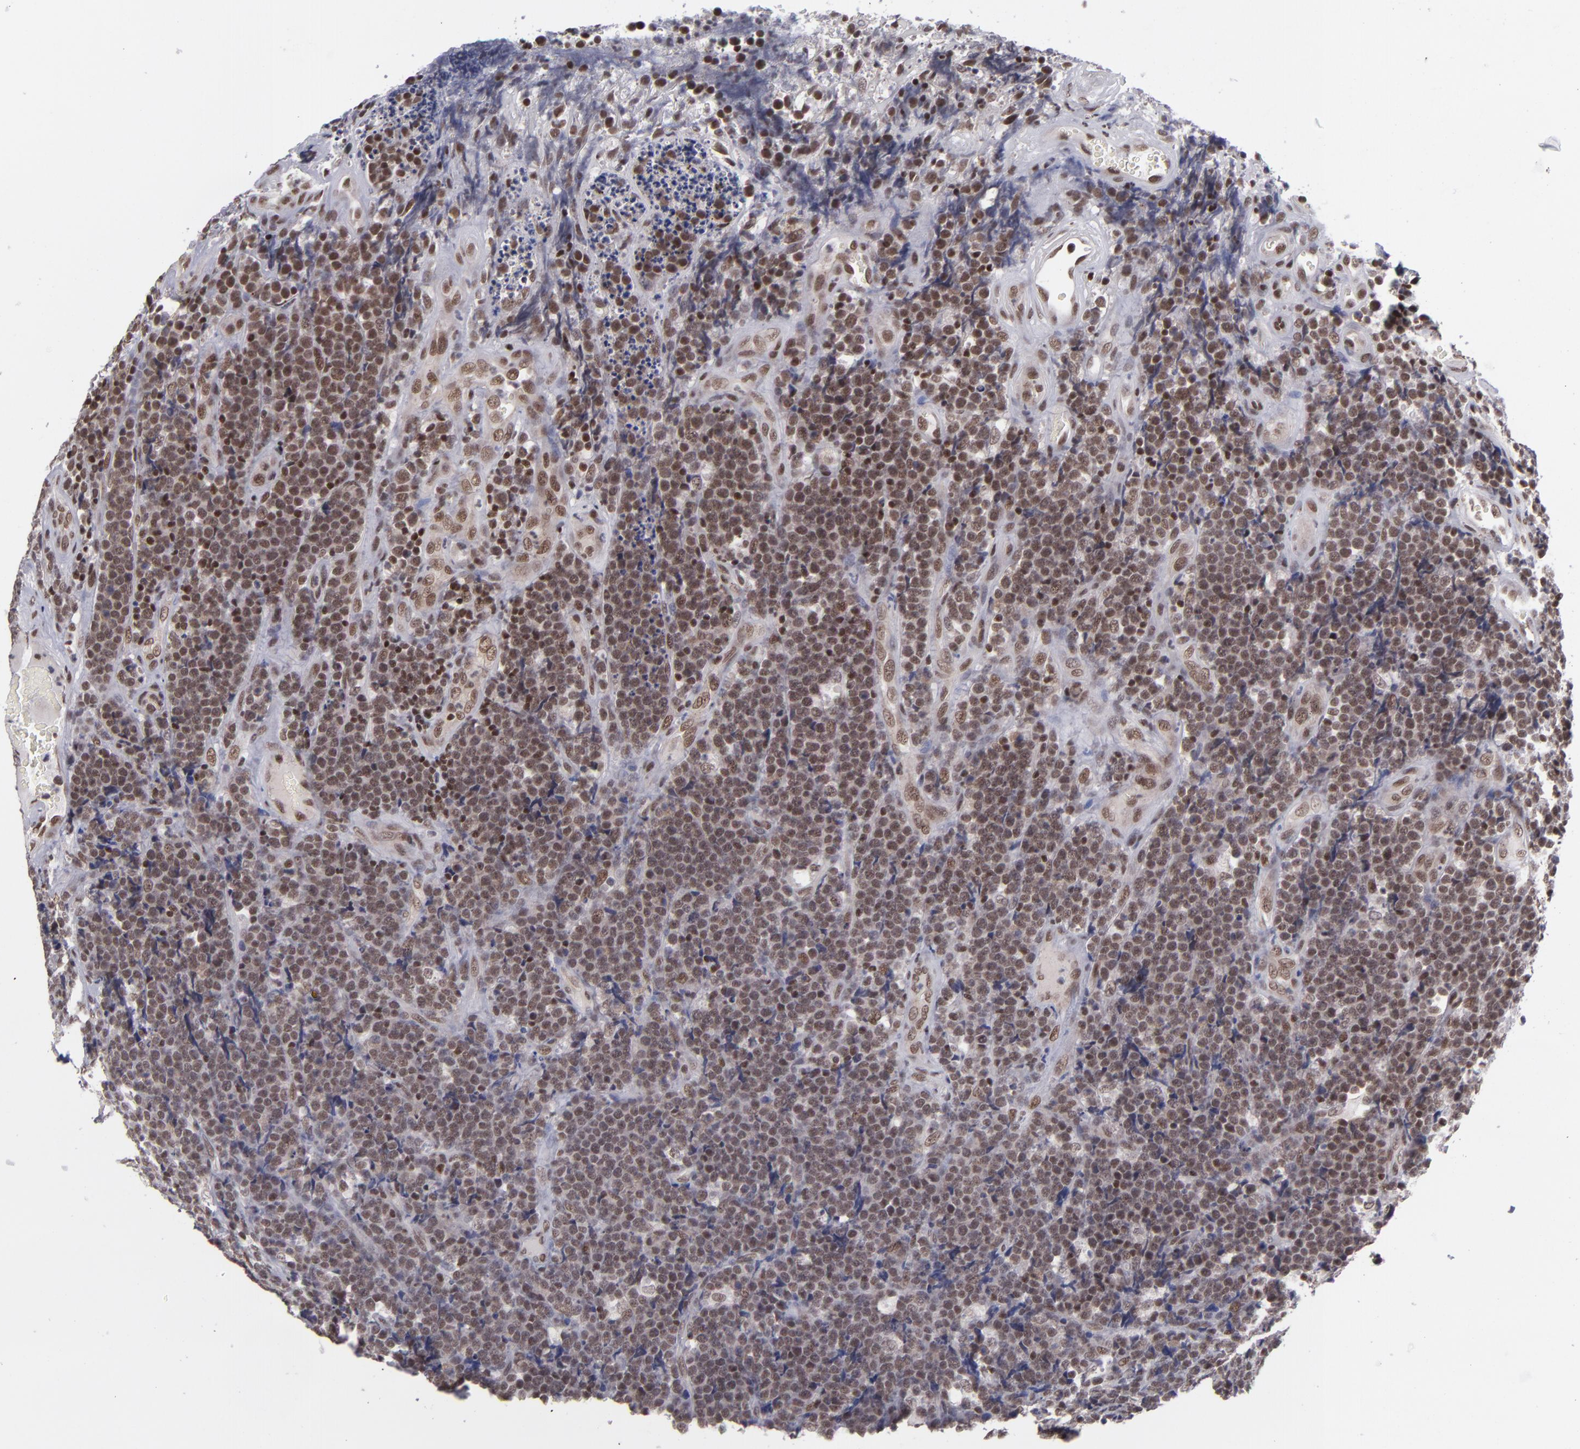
{"staining": {"intensity": "moderate", "quantity": ">75%", "location": "nuclear"}, "tissue": "lymphoma", "cell_type": "Tumor cells", "image_type": "cancer", "snomed": [{"axis": "morphology", "description": "Malignant lymphoma, non-Hodgkin's type, High grade"}, {"axis": "topography", "description": "Small intestine"}, {"axis": "topography", "description": "Colon"}], "caption": "Malignant lymphoma, non-Hodgkin's type (high-grade) tissue displays moderate nuclear positivity in approximately >75% of tumor cells, visualized by immunohistochemistry.", "gene": "MLLT3", "patient": {"sex": "male", "age": 8}}